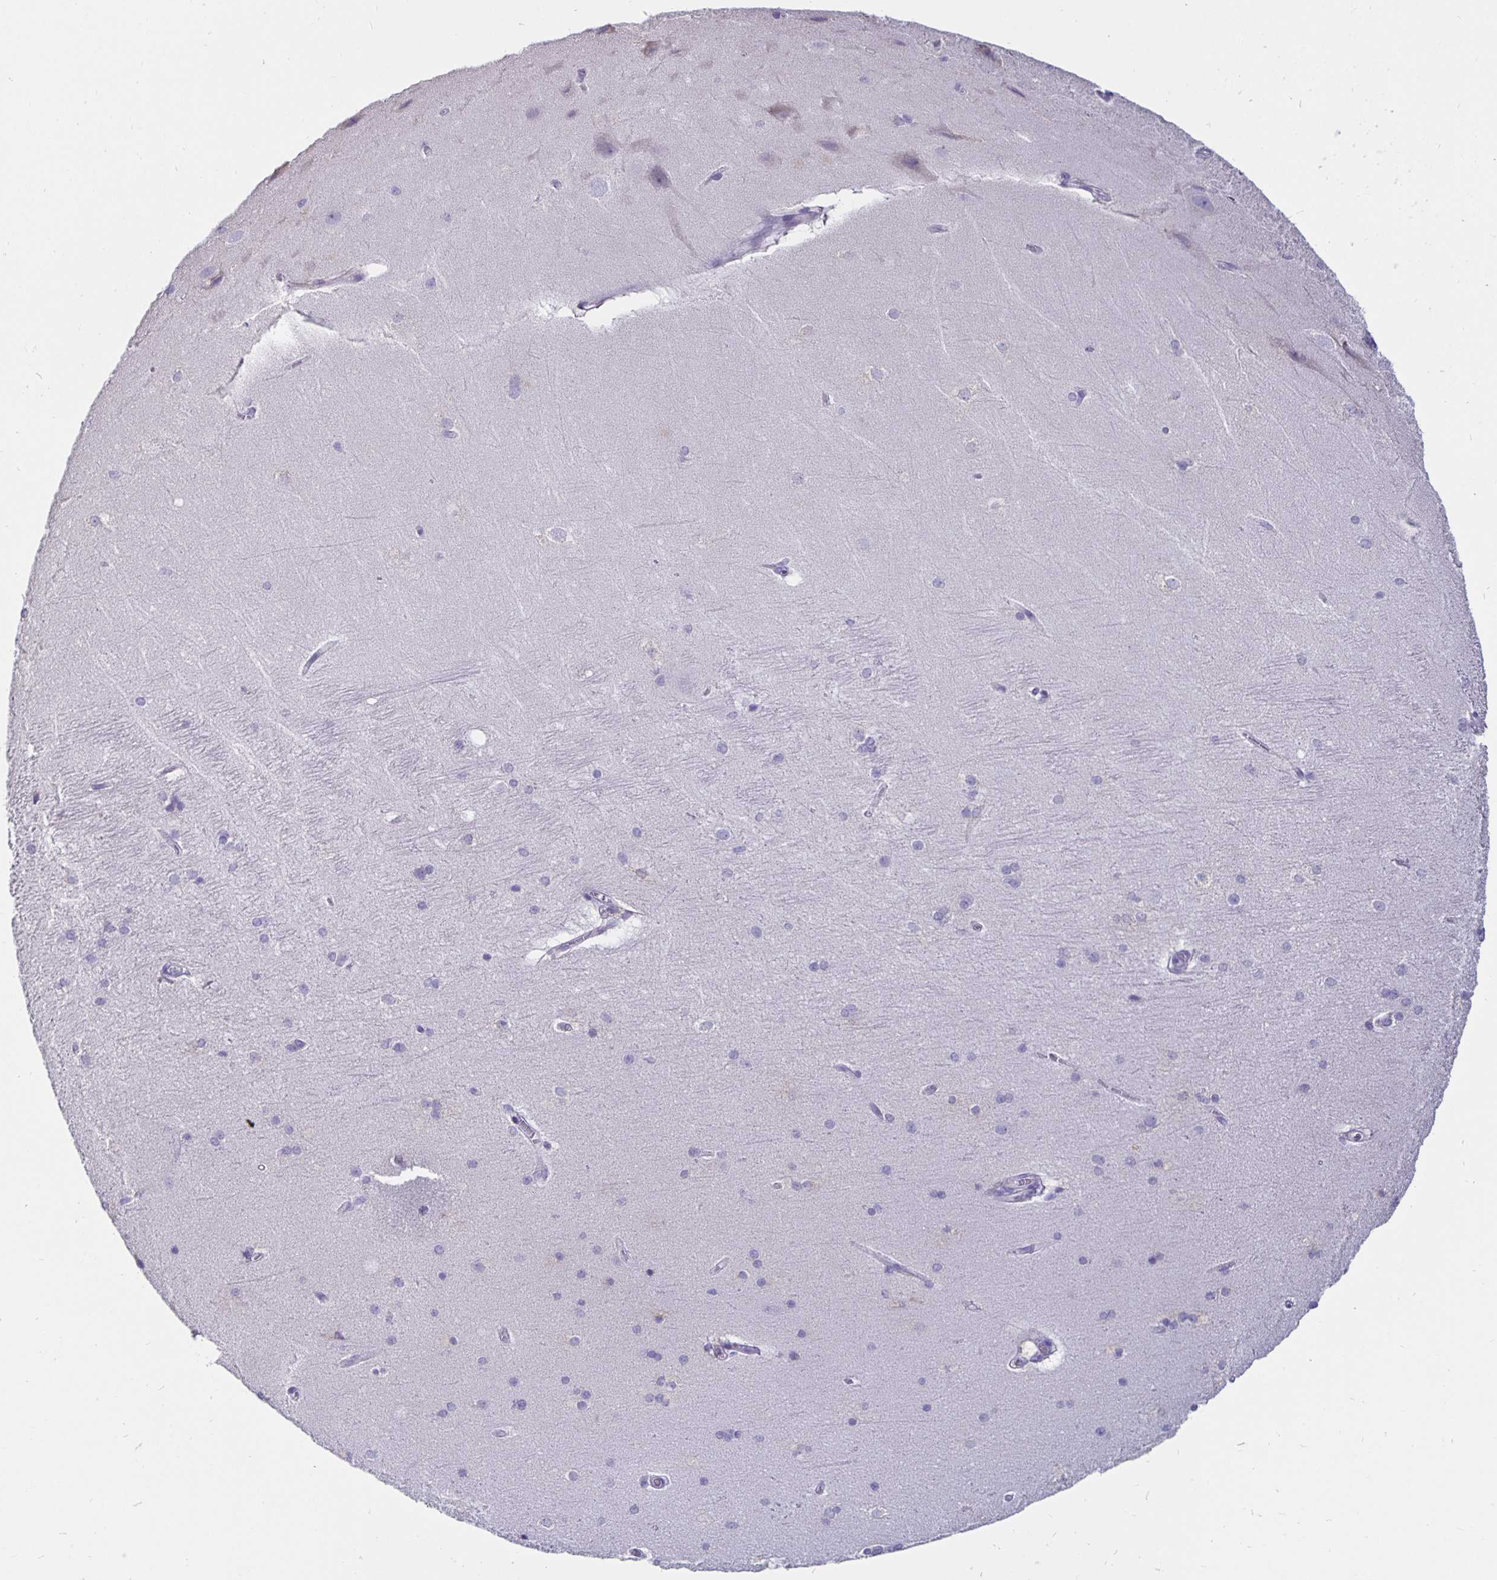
{"staining": {"intensity": "negative", "quantity": "none", "location": "none"}, "tissue": "hippocampus", "cell_type": "Glial cells", "image_type": "normal", "snomed": [{"axis": "morphology", "description": "Normal tissue, NOS"}, {"axis": "topography", "description": "Cerebral cortex"}, {"axis": "topography", "description": "Hippocampus"}], "caption": "This histopathology image is of benign hippocampus stained with immunohistochemistry (IHC) to label a protein in brown with the nuclei are counter-stained blue. There is no positivity in glial cells.", "gene": "DNAI2", "patient": {"sex": "female", "age": 19}}